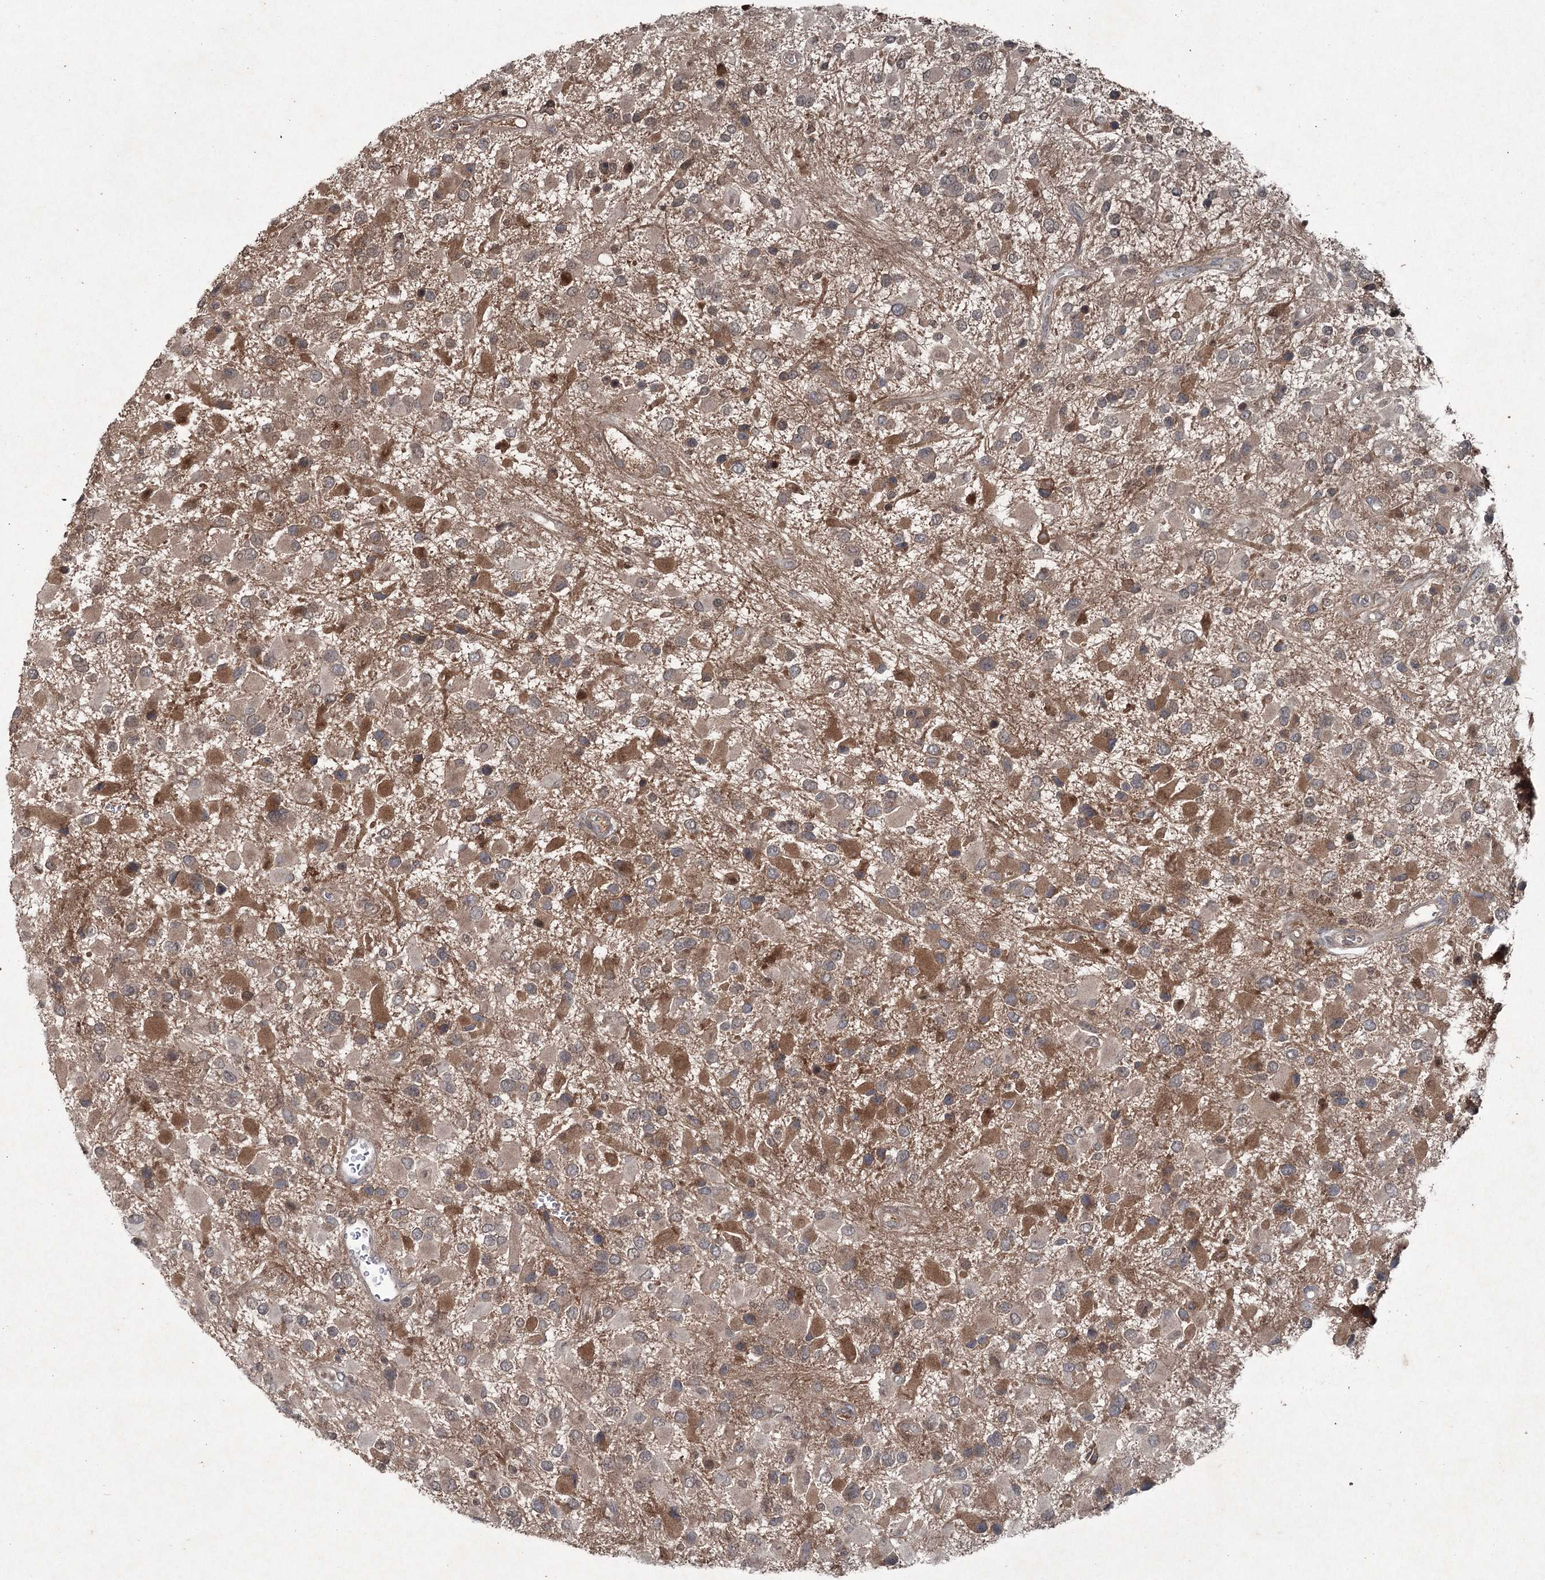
{"staining": {"intensity": "moderate", "quantity": ">75%", "location": "cytoplasmic/membranous,nuclear"}, "tissue": "glioma", "cell_type": "Tumor cells", "image_type": "cancer", "snomed": [{"axis": "morphology", "description": "Glioma, malignant, High grade"}, {"axis": "topography", "description": "Brain"}], "caption": "Malignant glioma (high-grade) tissue displays moderate cytoplasmic/membranous and nuclear expression in approximately >75% of tumor cells", "gene": "PGLYRP2", "patient": {"sex": "male", "age": 53}}